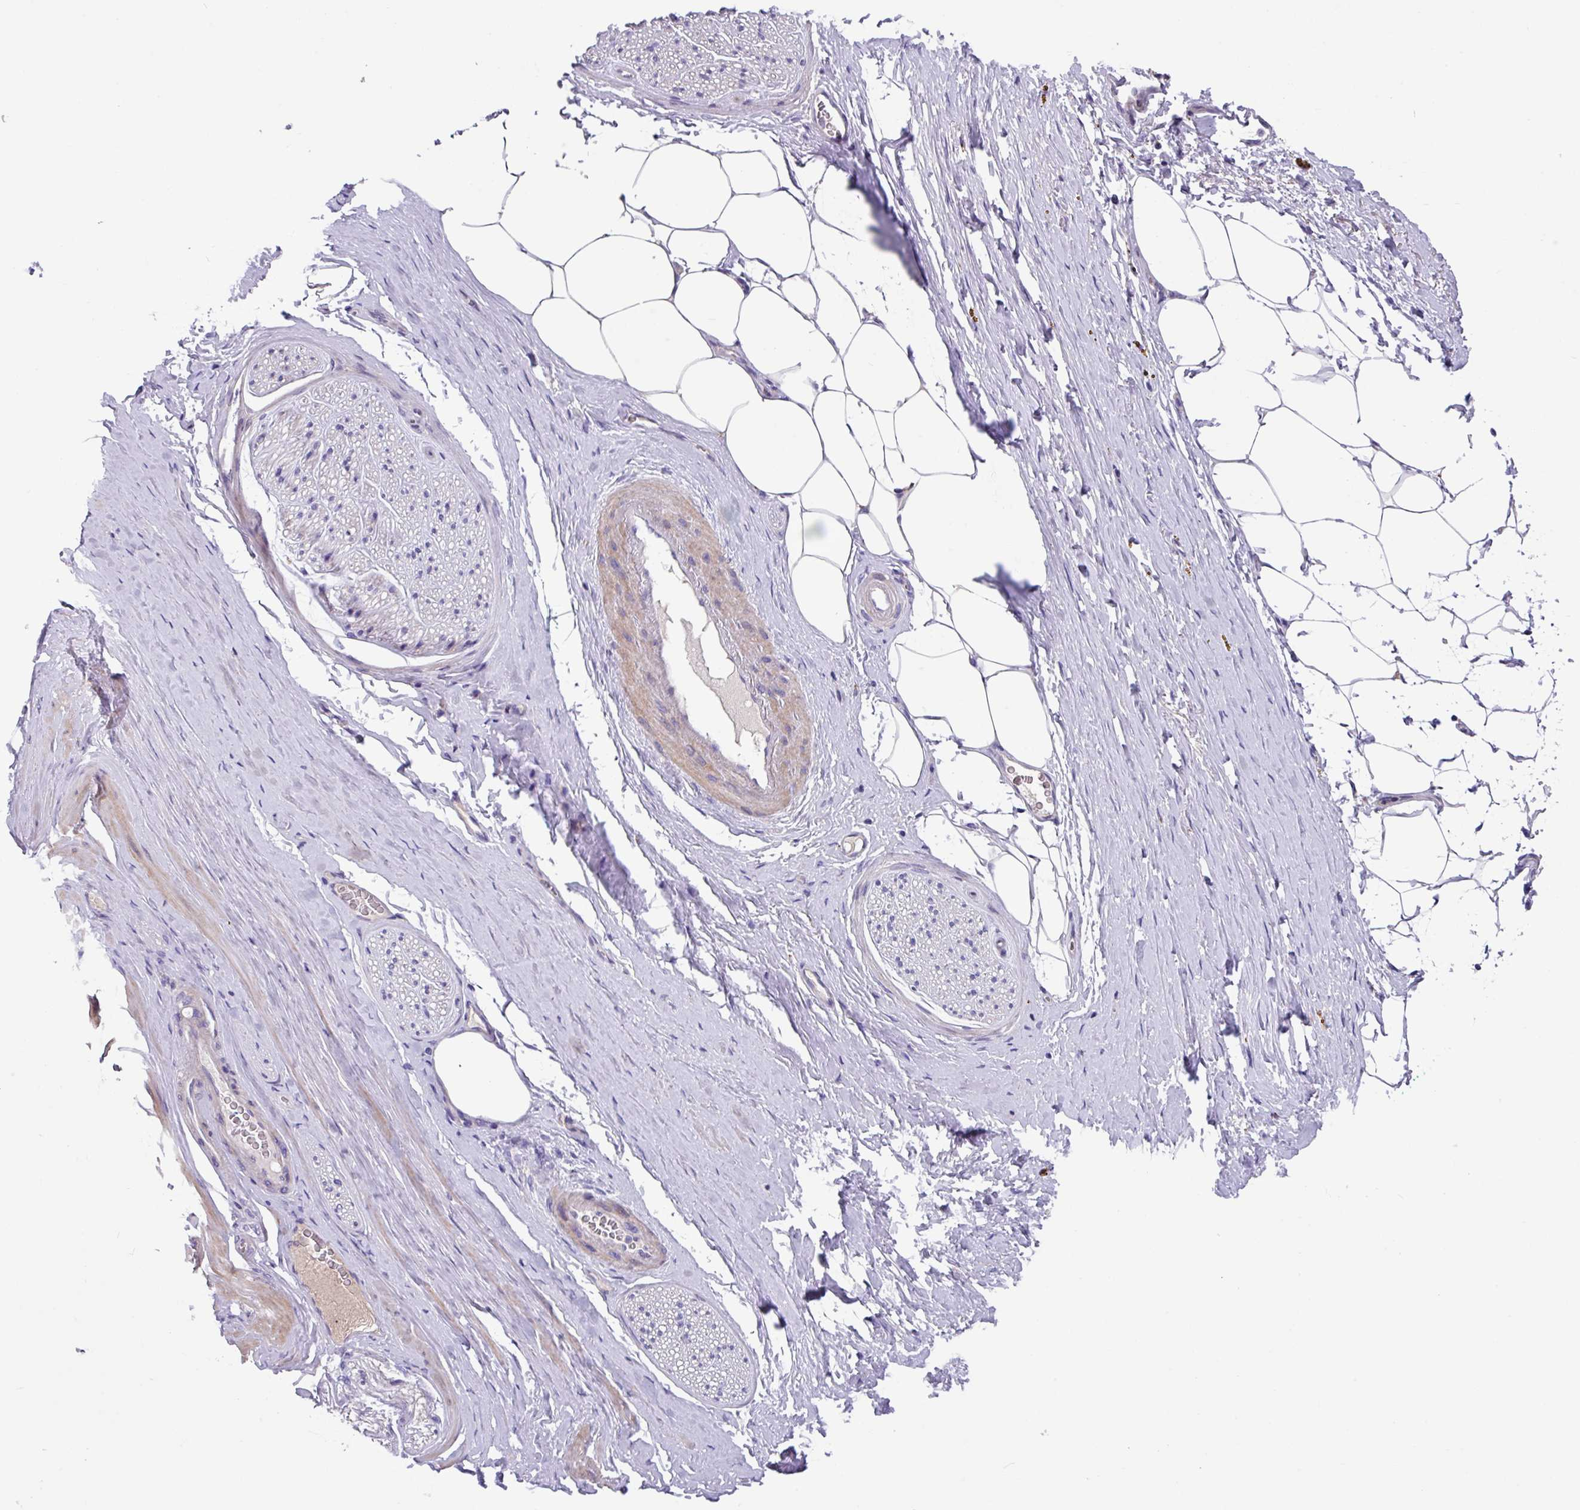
{"staining": {"intensity": "negative", "quantity": "none", "location": "none"}, "tissue": "adipose tissue", "cell_type": "Adipocytes", "image_type": "normal", "snomed": [{"axis": "morphology", "description": "Normal tissue, NOS"}, {"axis": "morphology", "description": "Adenocarcinoma, High grade"}, {"axis": "topography", "description": "Prostate"}, {"axis": "topography", "description": "Peripheral nerve tissue"}], "caption": "A histopathology image of human adipose tissue is negative for staining in adipocytes. Brightfield microscopy of IHC stained with DAB (brown) and hematoxylin (blue), captured at high magnification.", "gene": "IQCJ", "patient": {"sex": "male", "age": 68}}